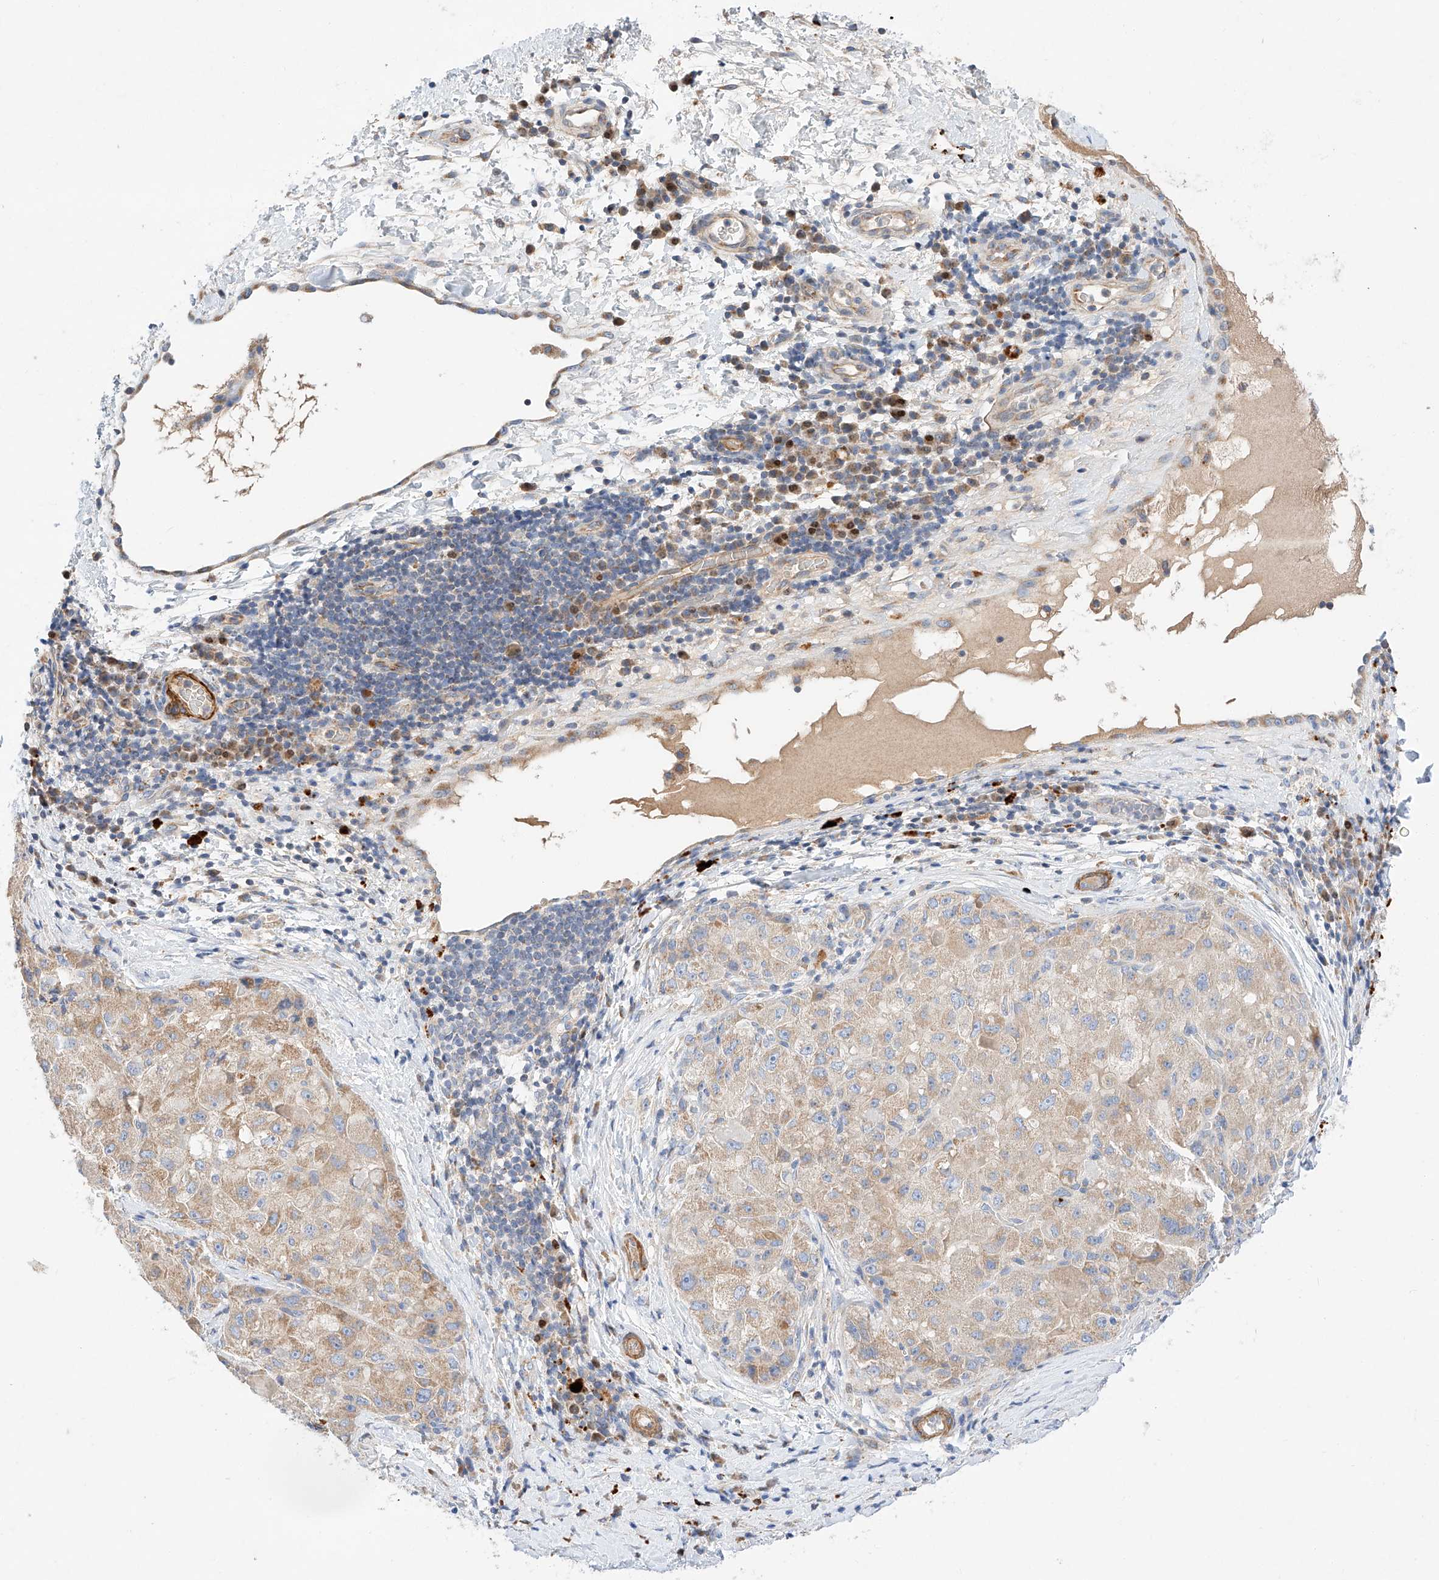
{"staining": {"intensity": "weak", "quantity": ">75%", "location": "cytoplasmic/membranous"}, "tissue": "liver cancer", "cell_type": "Tumor cells", "image_type": "cancer", "snomed": [{"axis": "morphology", "description": "Carcinoma, Hepatocellular, NOS"}, {"axis": "topography", "description": "Liver"}], "caption": "Protein expression analysis of hepatocellular carcinoma (liver) exhibits weak cytoplasmic/membranous staining in approximately >75% of tumor cells. (brown staining indicates protein expression, while blue staining denotes nuclei).", "gene": "C6orf118", "patient": {"sex": "male", "age": 80}}